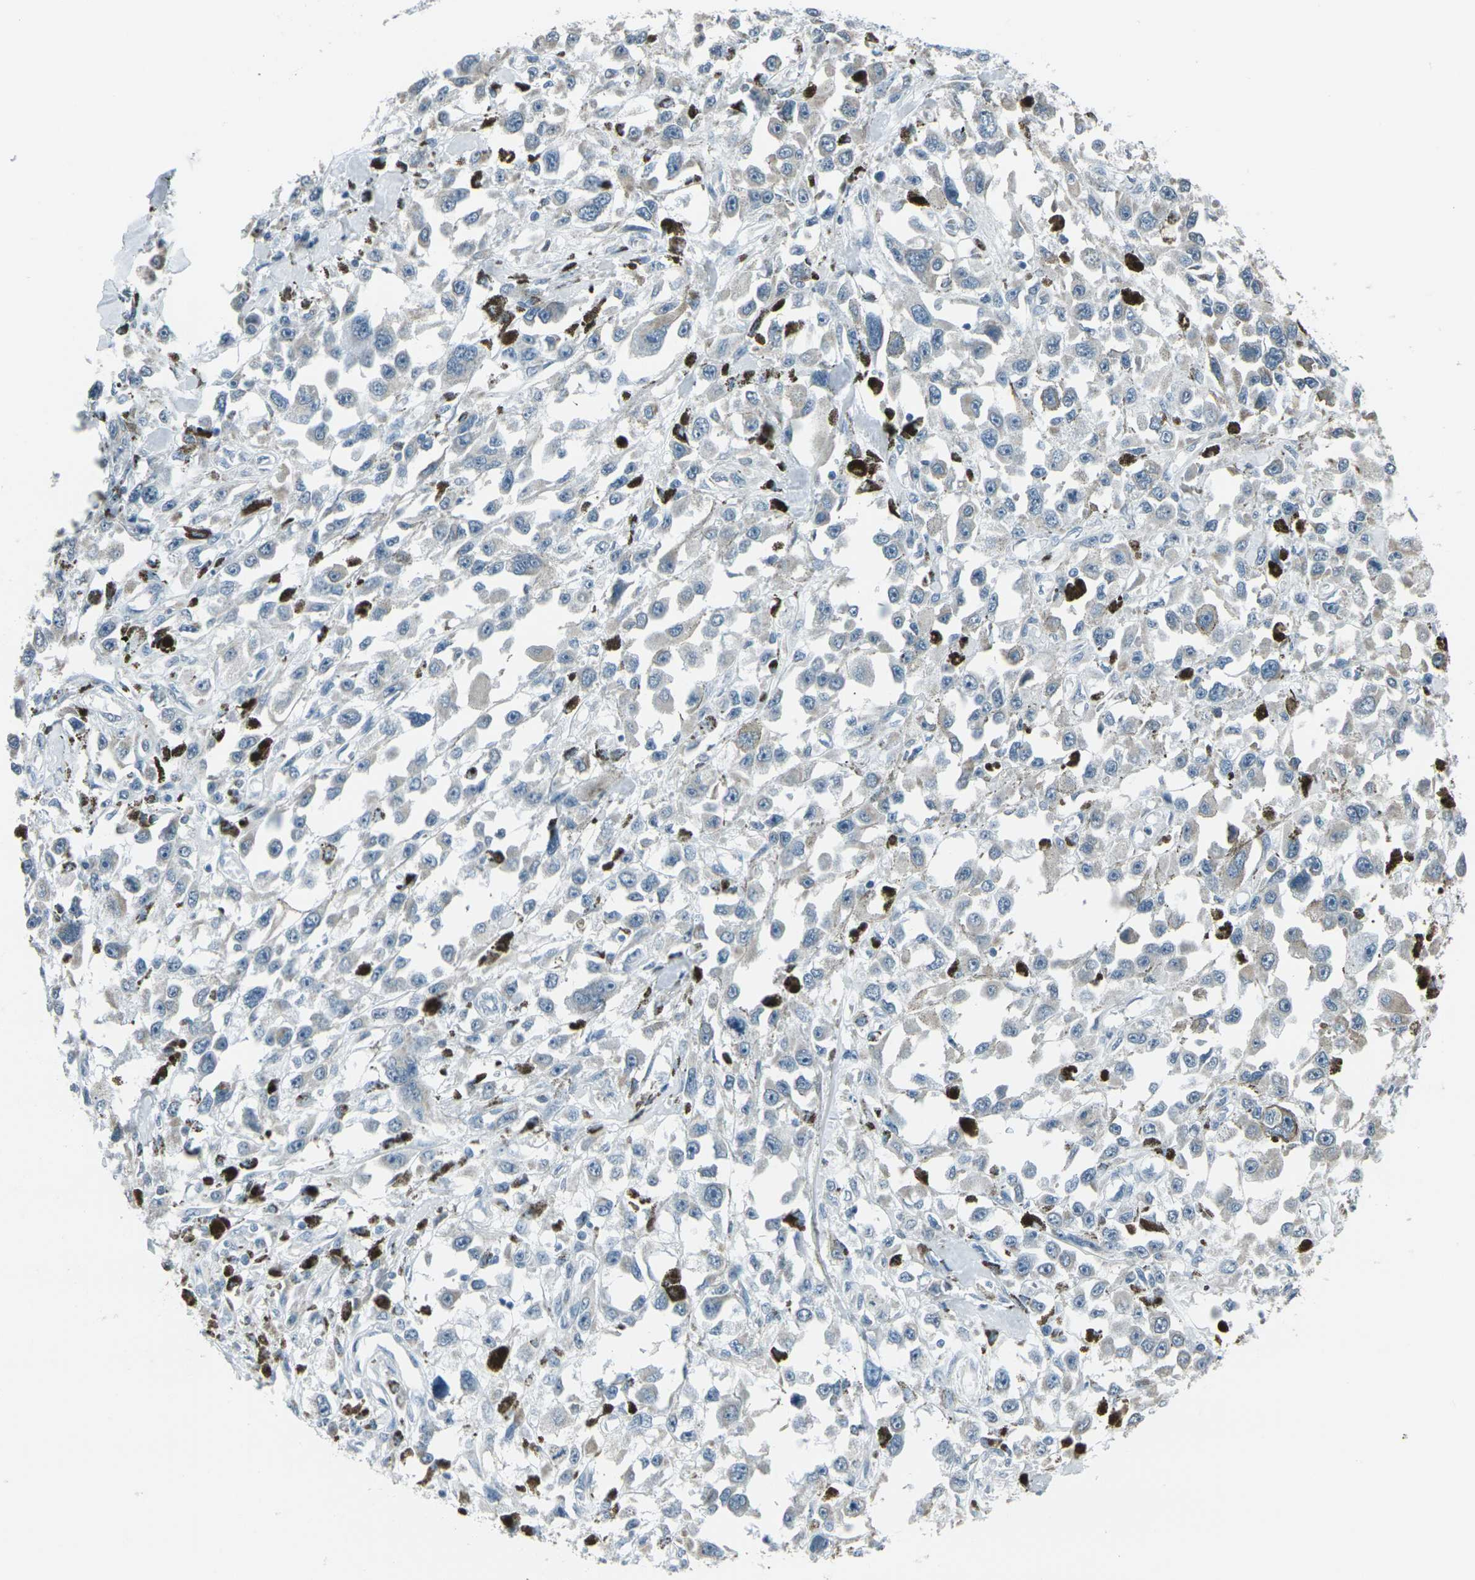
{"staining": {"intensity": "negative", "quantity": "none", "location": "none"}, "tissue": "melanoma", "cell_type": "Tumor cells", "image_type": "cancer", "snomed": [{"axis": "morphology", "description": "Malignant melanoma, Metastatic site"}, {"axis": "topography", "description": "Lymph node"}], "caption": "Immunohistochemical staining of human malignant melanoma (metastatic site) reveals no significant expression in tumor cells.", "gene": "H2BC1", "patient": {"sex": "male", "age": 59}}